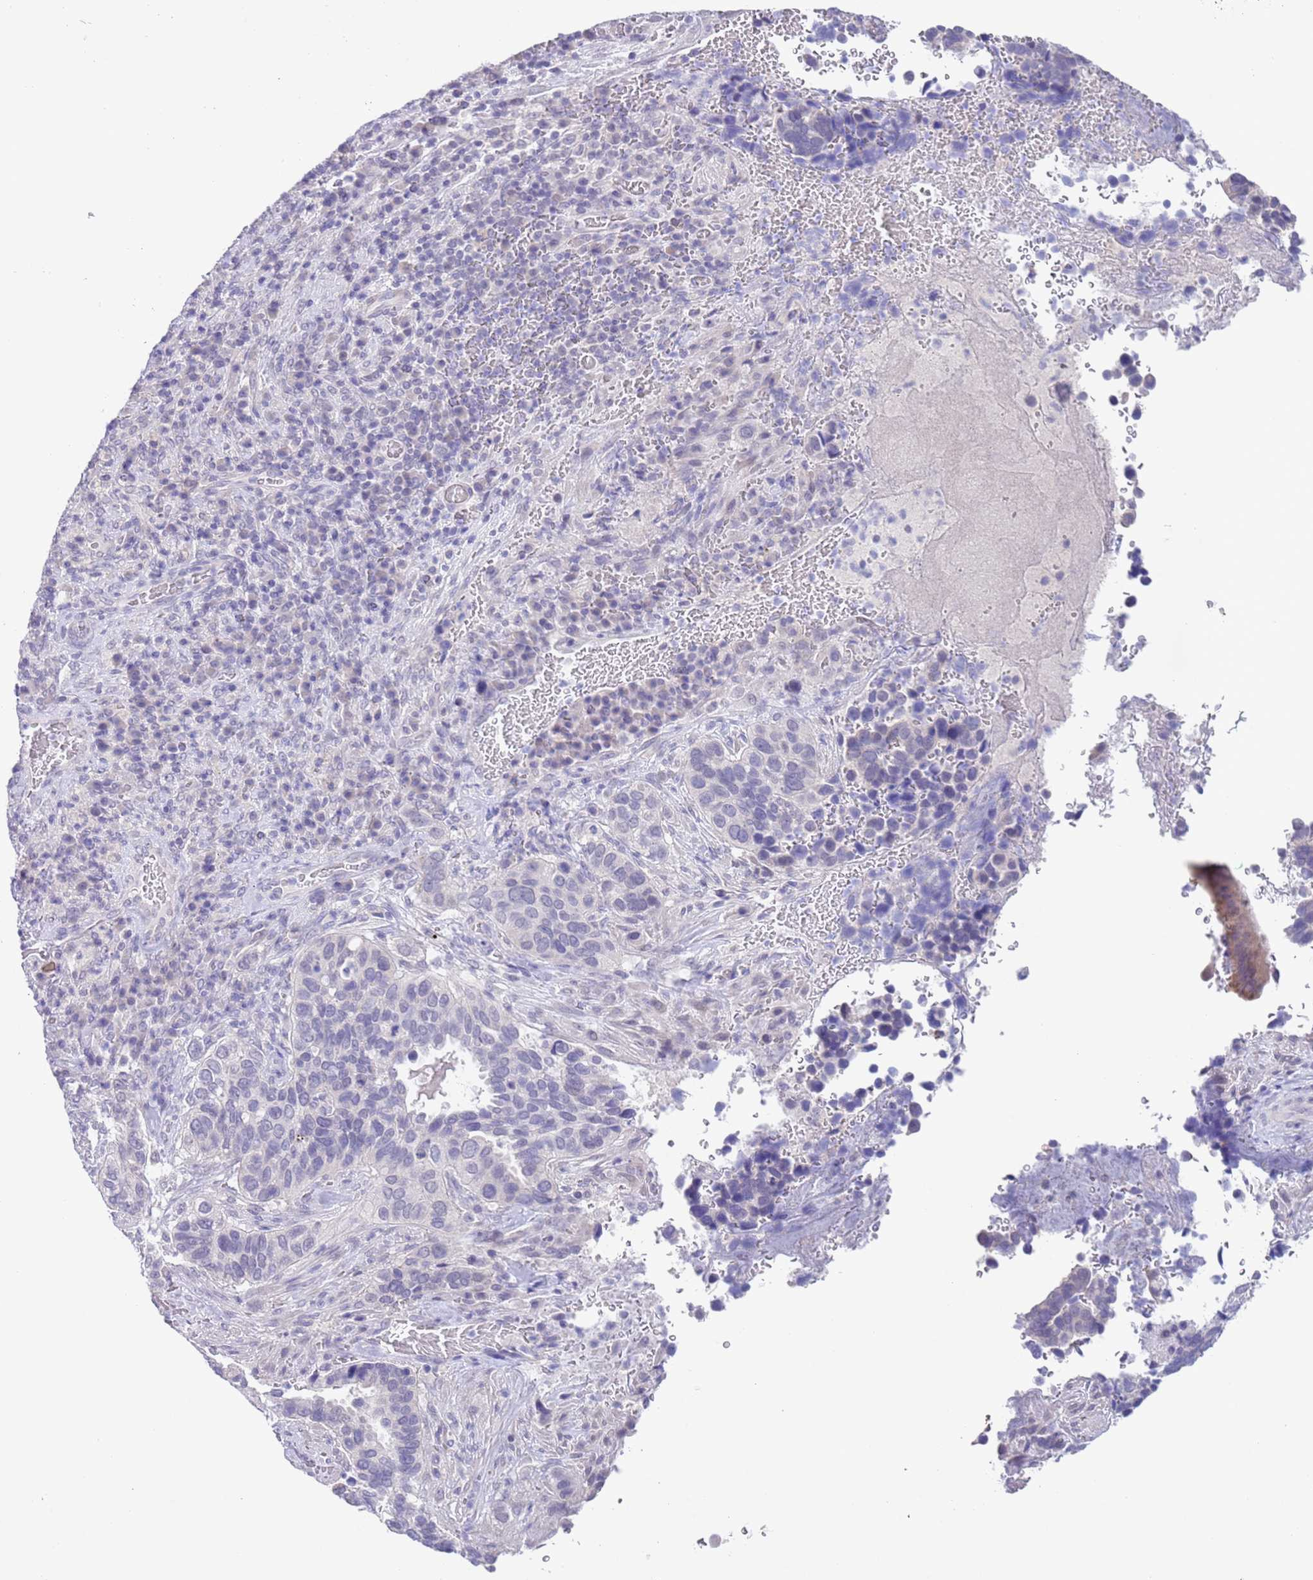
{"staining": {"intensity": "negative", "quantity": "none", "location": "none"}, "tissue": "cervical cancer", "cell_type": "Tumor cells", "image_type": "cancer", "snomed": [{"axis": "morphology", "description": "Squamous cell carcinoma, NOS"}, {"axis": "topography", "description": "Cervix"}], "caption": "Protein analysis of cervical cancer (squamous cell carcinoma) demonstrates no significant staining in tumor cells.", "gene": "SPIRE2", "patient": {"sex": "female", "age": 38}}